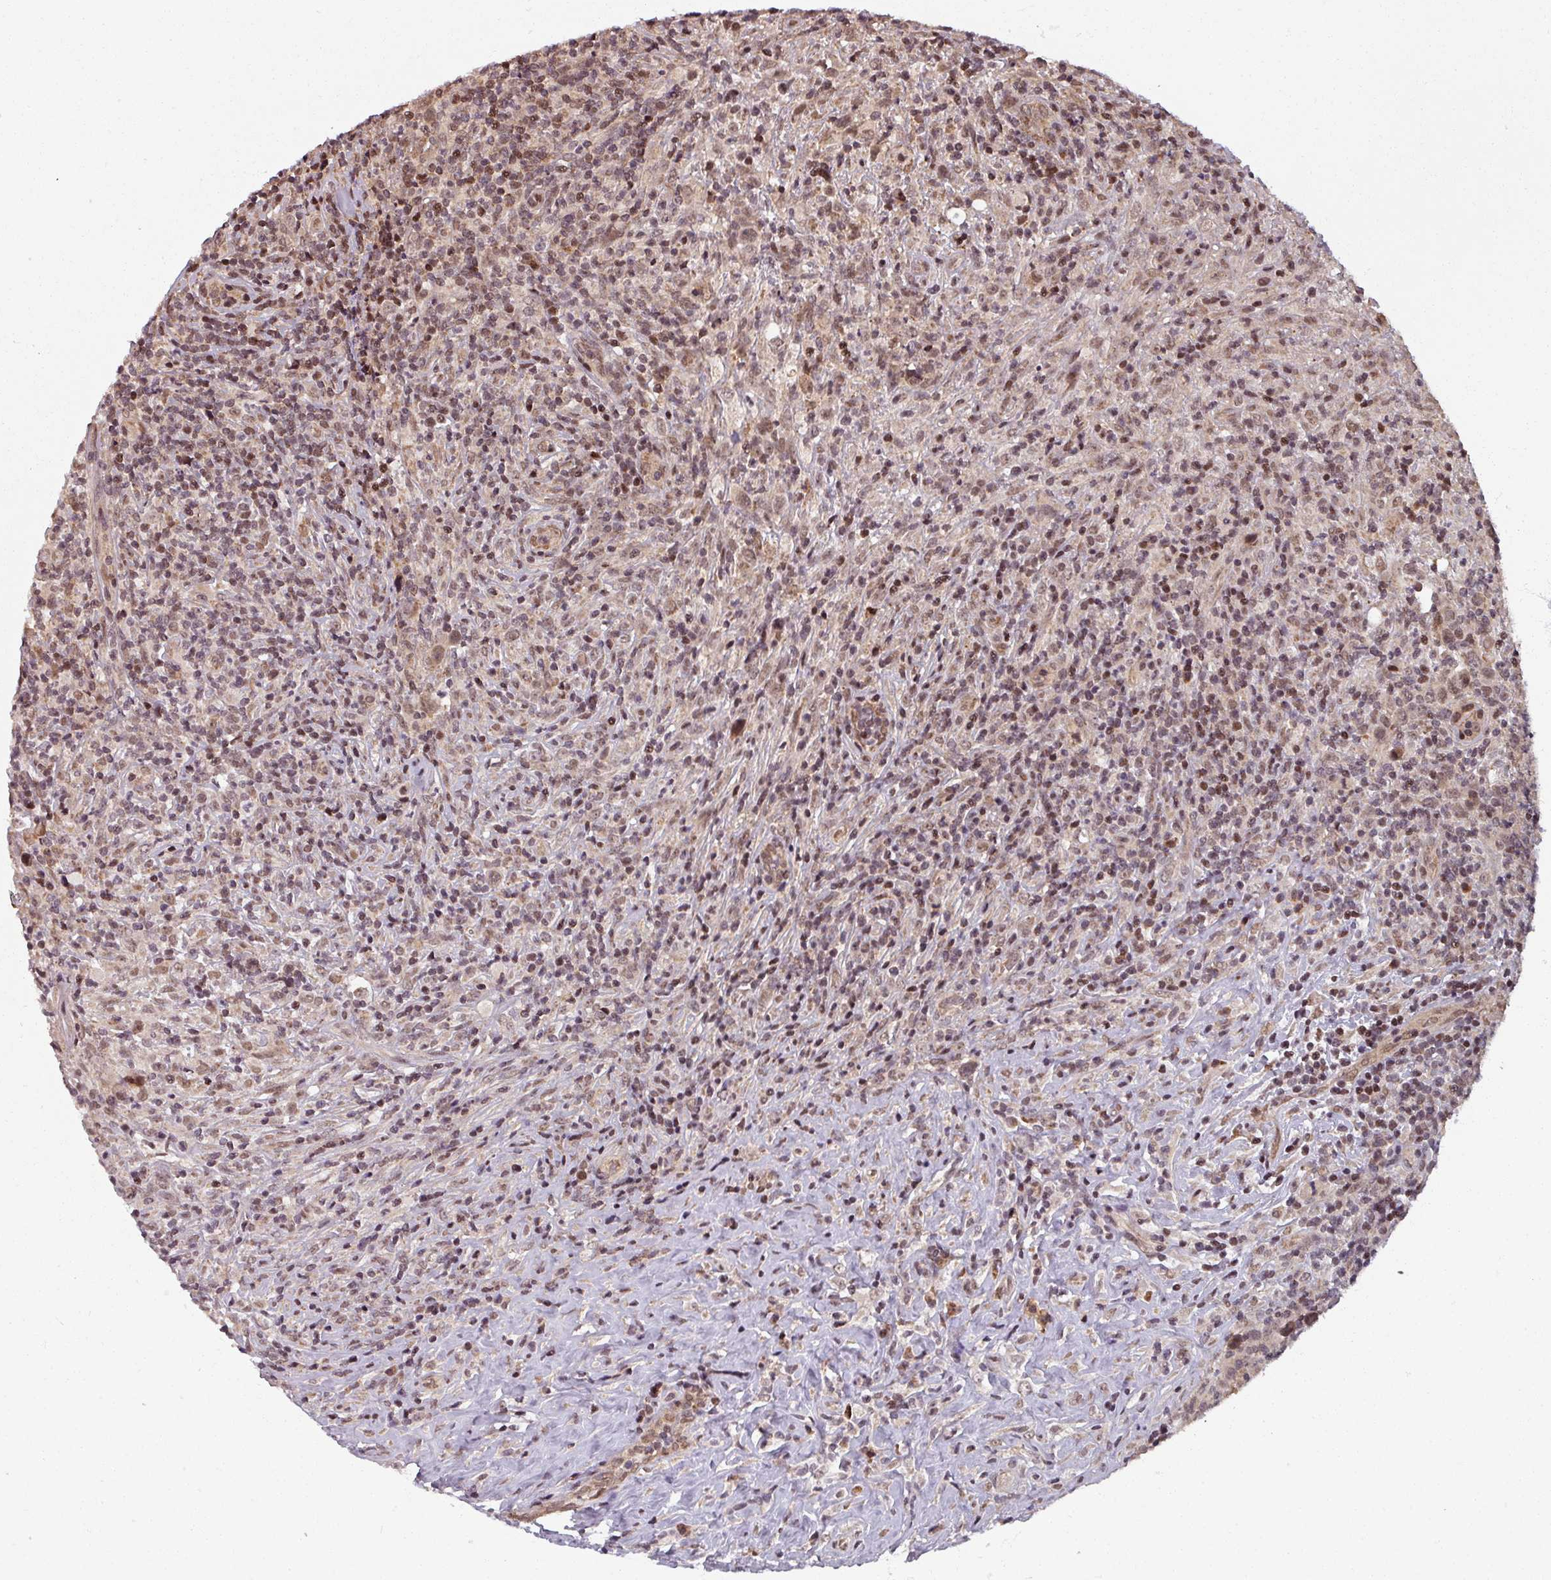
{"staining": {"intensity": "moderate", "quantity": ">75%", "location": "nuclear"}, "tissue": "lymphoma", "cell_type": "Tumor cells", "image_type": "cancer", "snomed": [{"axis": "morphology", "description": "Hodgkin's disease, NOS"}, {"axis": "topography", "description": "Lymph node"}], "caption": "About >75% of tumor cells in lymphoma reveal moderate nuclear protein expression as visualized by brown immunohistochemical staining.", "gene": "SWI5", "patient": {"sex": "female", "age": 18}}